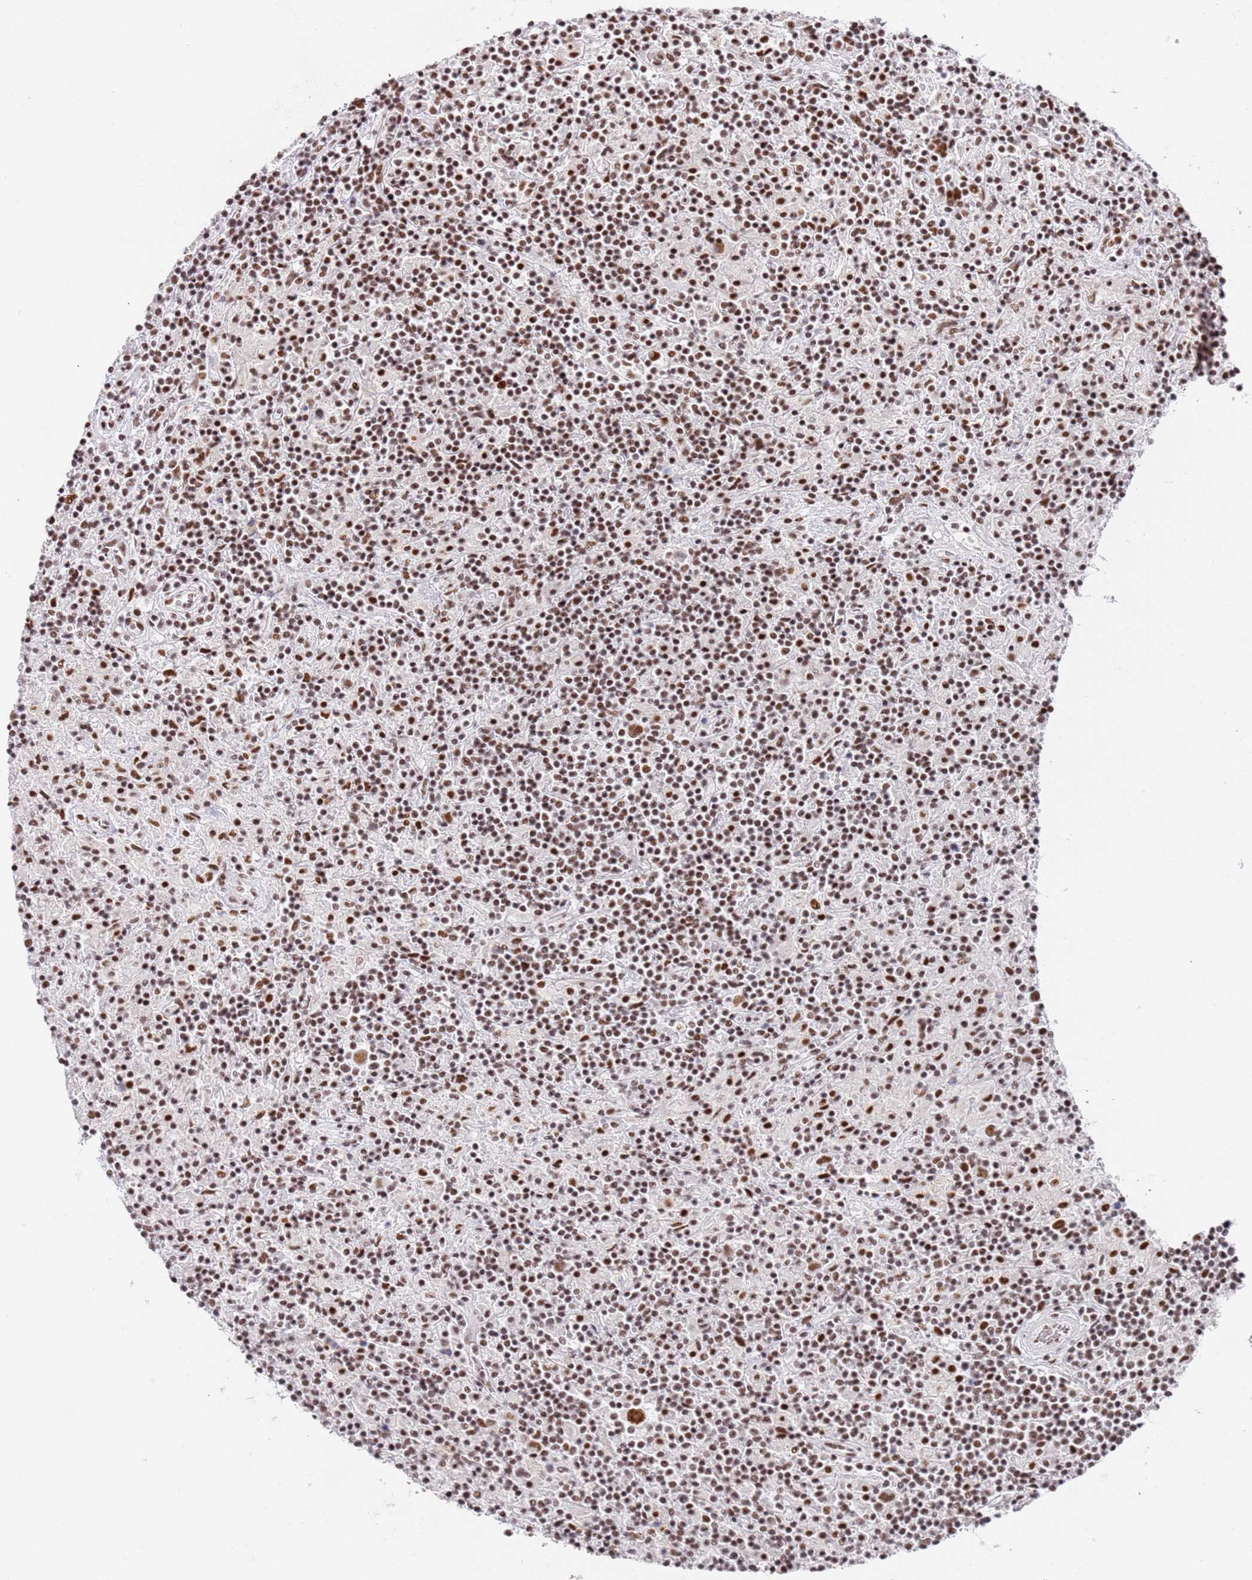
{"staining": {"intensity": "moderate", "quantity": ">75%", "location": "nuclear"}, "tissue": "lymphoma", "cell_type": "Tumor cells", "image_type": "cancer", "snomed": [{"axis": "morphology", "description": "Hodgkin's disease, NOS"}, {"axis": "topography", "description": "Lymph node"}], "caption": "This is an image of immunohistochemistry staining of Hodgkin's disease, which shows moderate positivity in the nuclear of tumor cells.", "gene": "AKAP8L", "patient": {"sex": "male", "age": 70}}